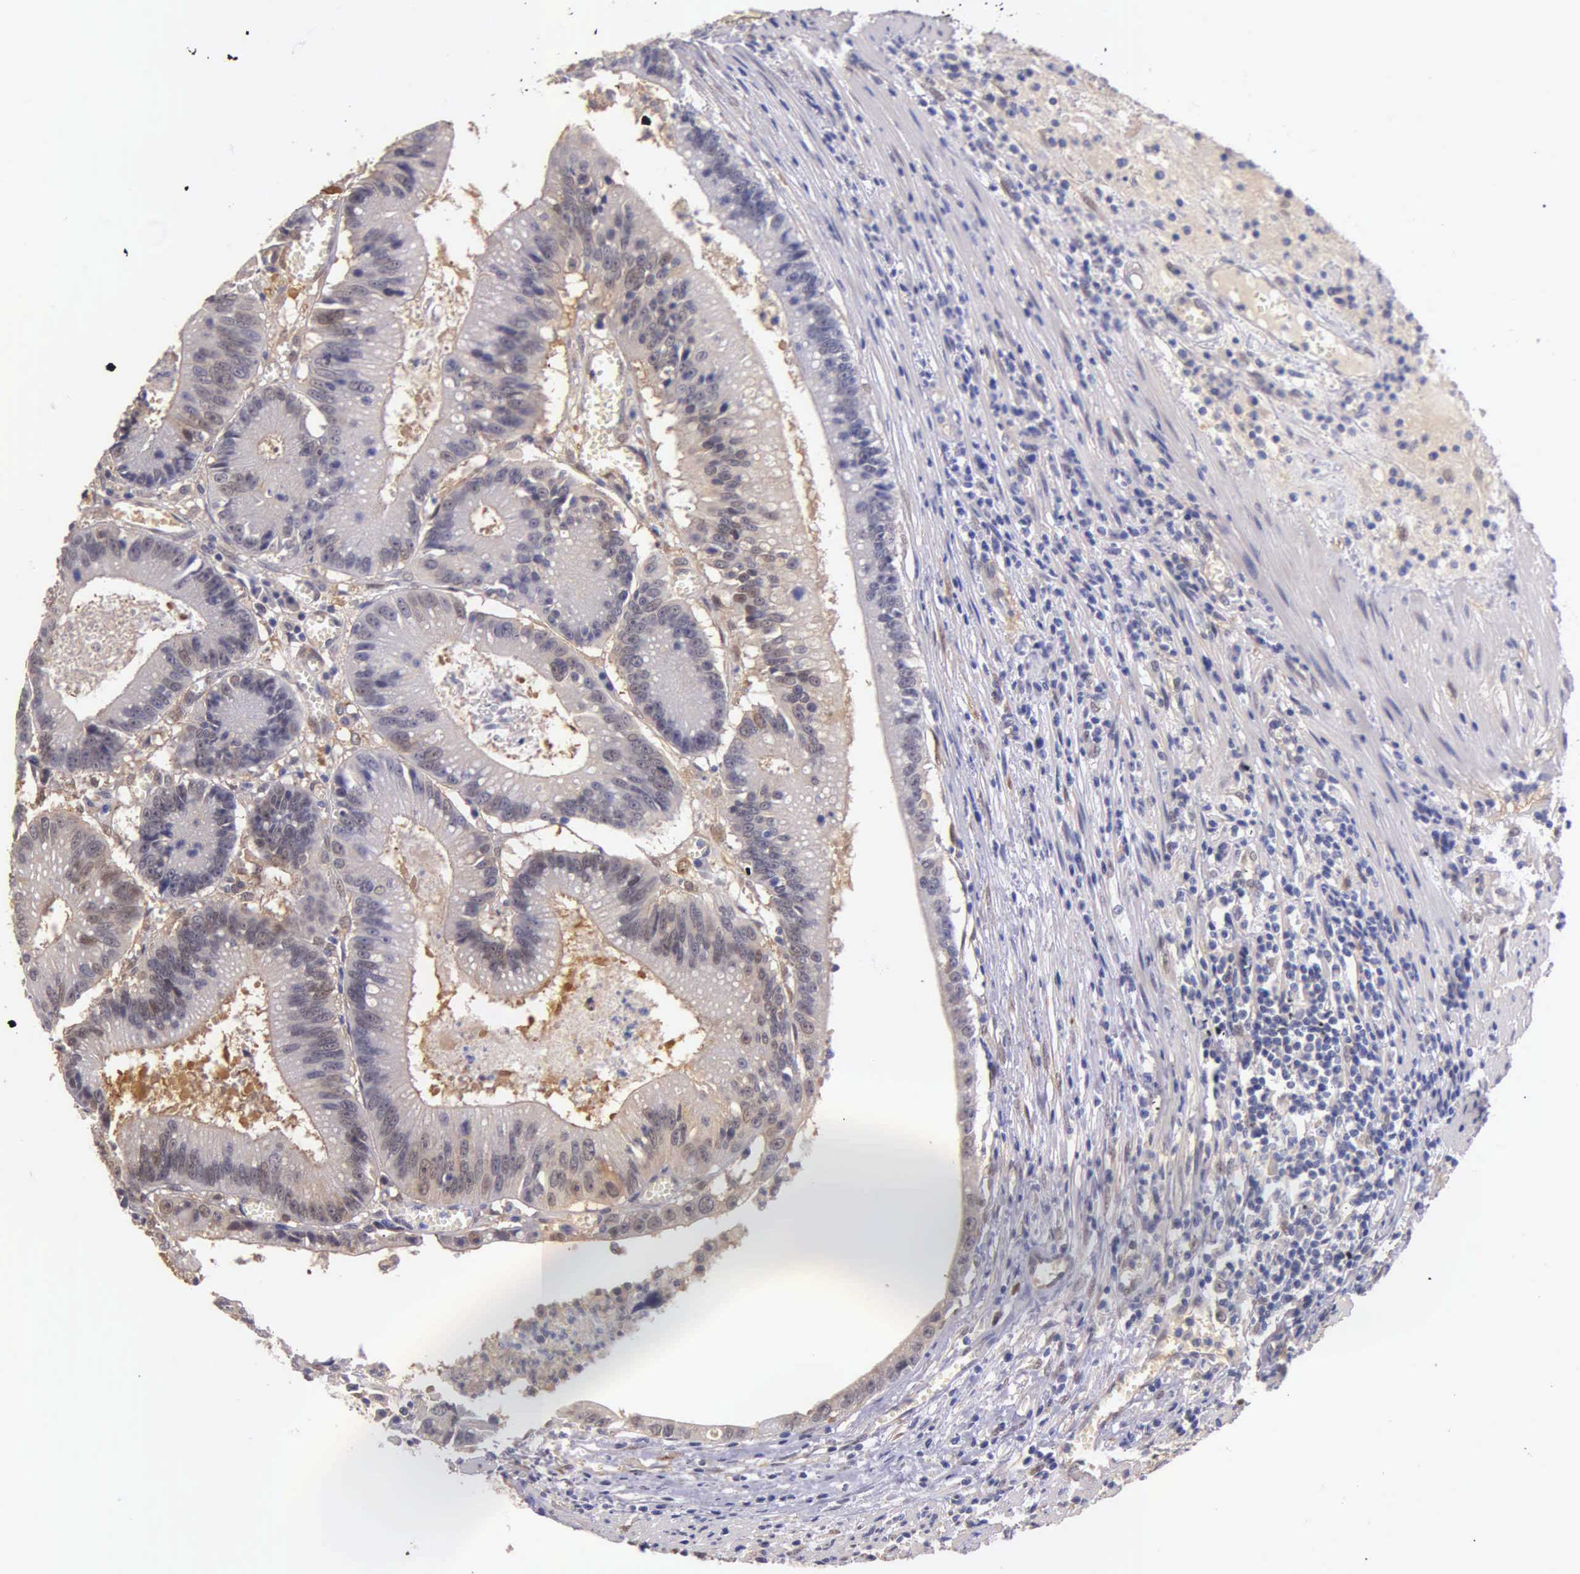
{"staining": {"intensity": "weak", "quantity": "<25%", "location": "cytoplasmic/membranous"}, "tissue": "colorectal cancer", "cell_type": "Tumor cells", "image_type": "cancer", "snomed": [{"axis": "morphology", "description": "Adenocarcinoma, NOS"}, {"axis": "topography", "description": "Rectum"}], "caption": "Immunohistochemistry photomicrograph of neoplastic tissue: human adenocarcinoma (colorectal) stained with DAB (3,3'-diaminobenzidine) reveals no significant protein staining in tumor cells.", "gene": "GSTT2", "patient": {"sex": "female", "age": 81}}